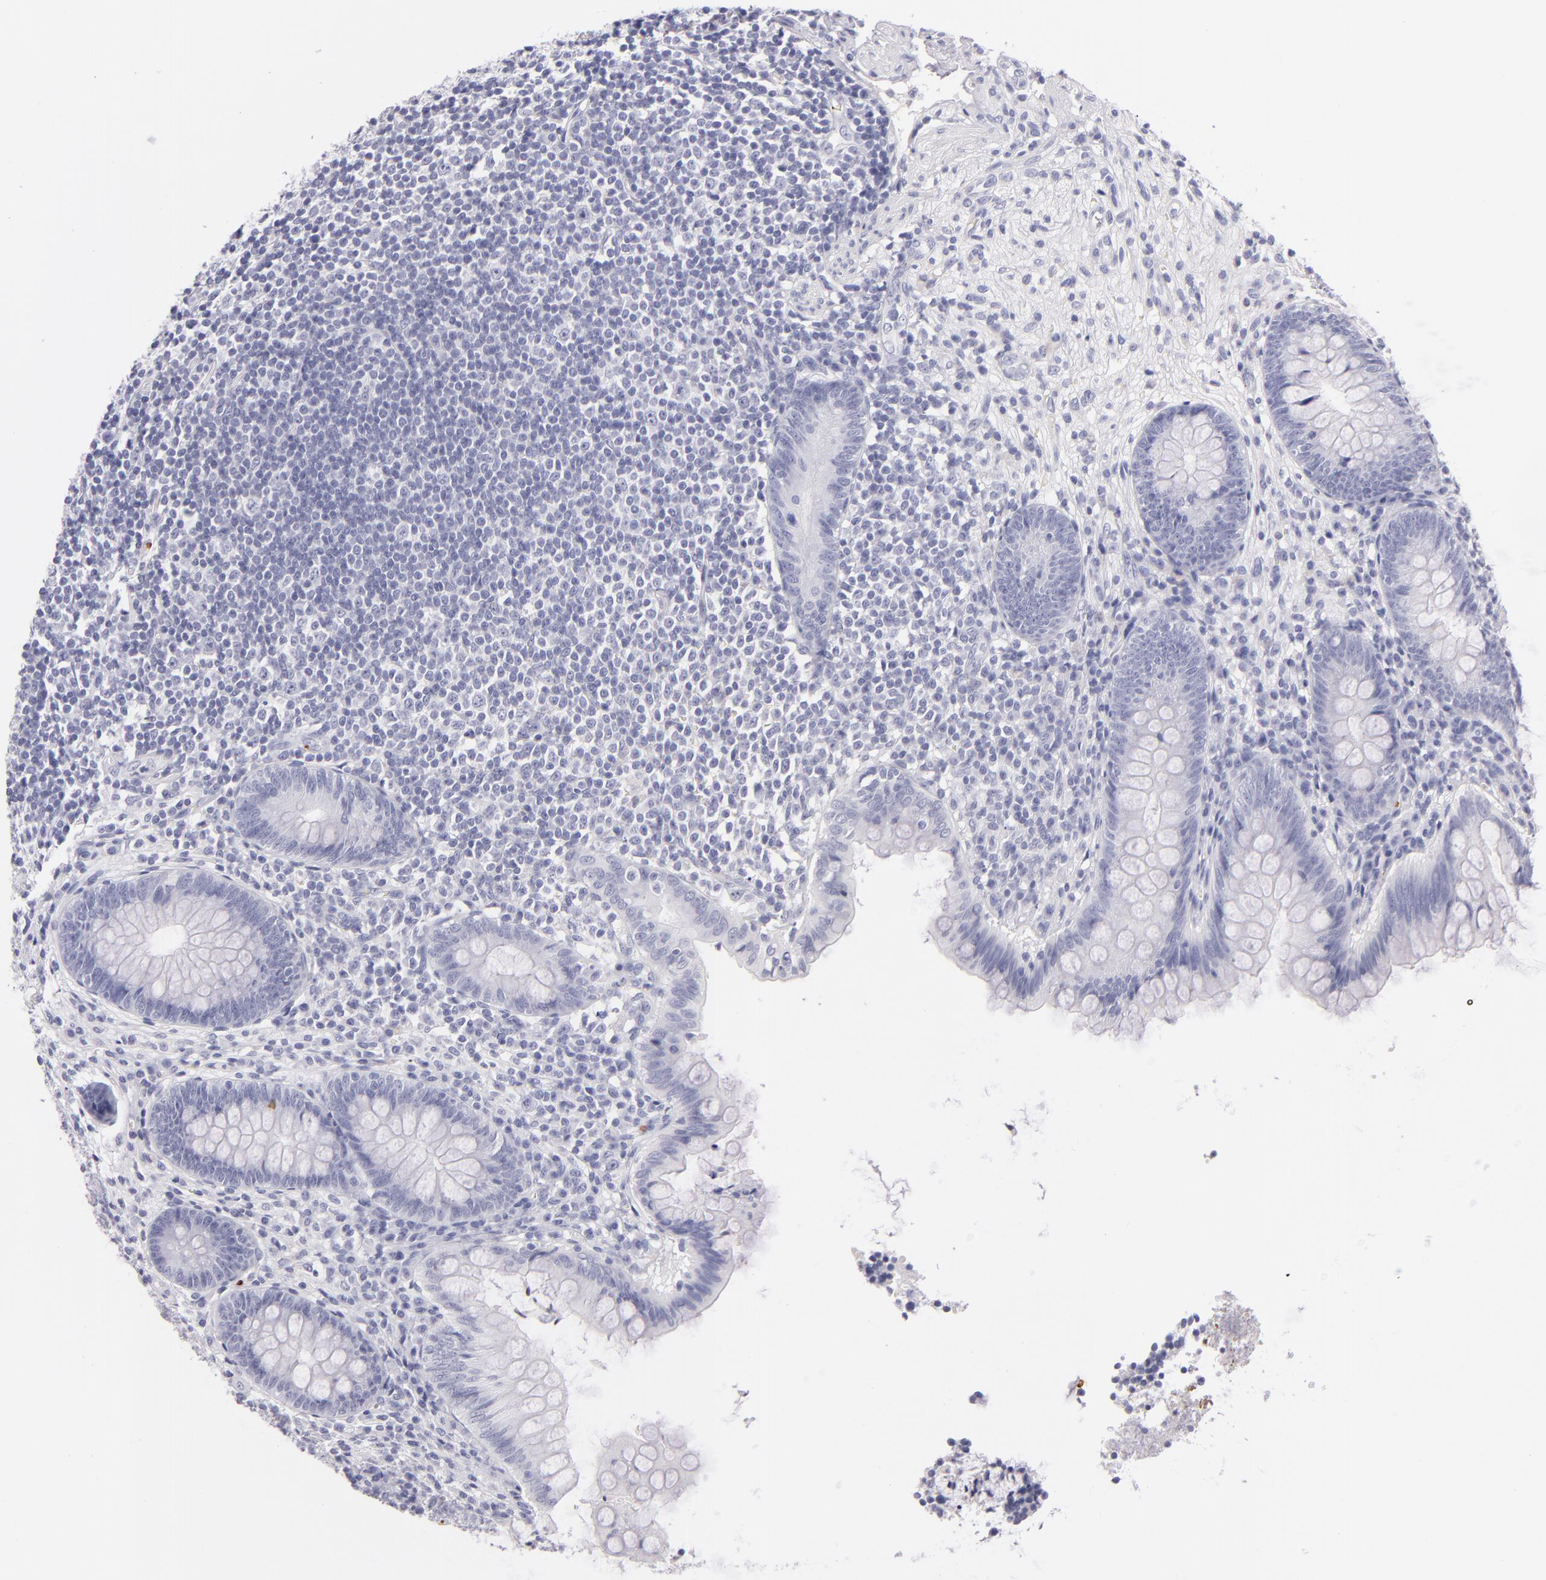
{"staining": {"intensity": "negative", "quantity": "none", "location": "none"}, "tissue": "appendix", "cell_type": "Glandular cells", "image_type": "normal", "snomed": [{"axis": "morphology", "description": "Normal tissue, NOS"}, {"axis": "topography", "description": "Appendix"}], "caption": "The IHC micrograph has no significant expression in glandular cells of appendix.", "gene": "GP1BA", "patient": {"sex": "female", "age": 66}}